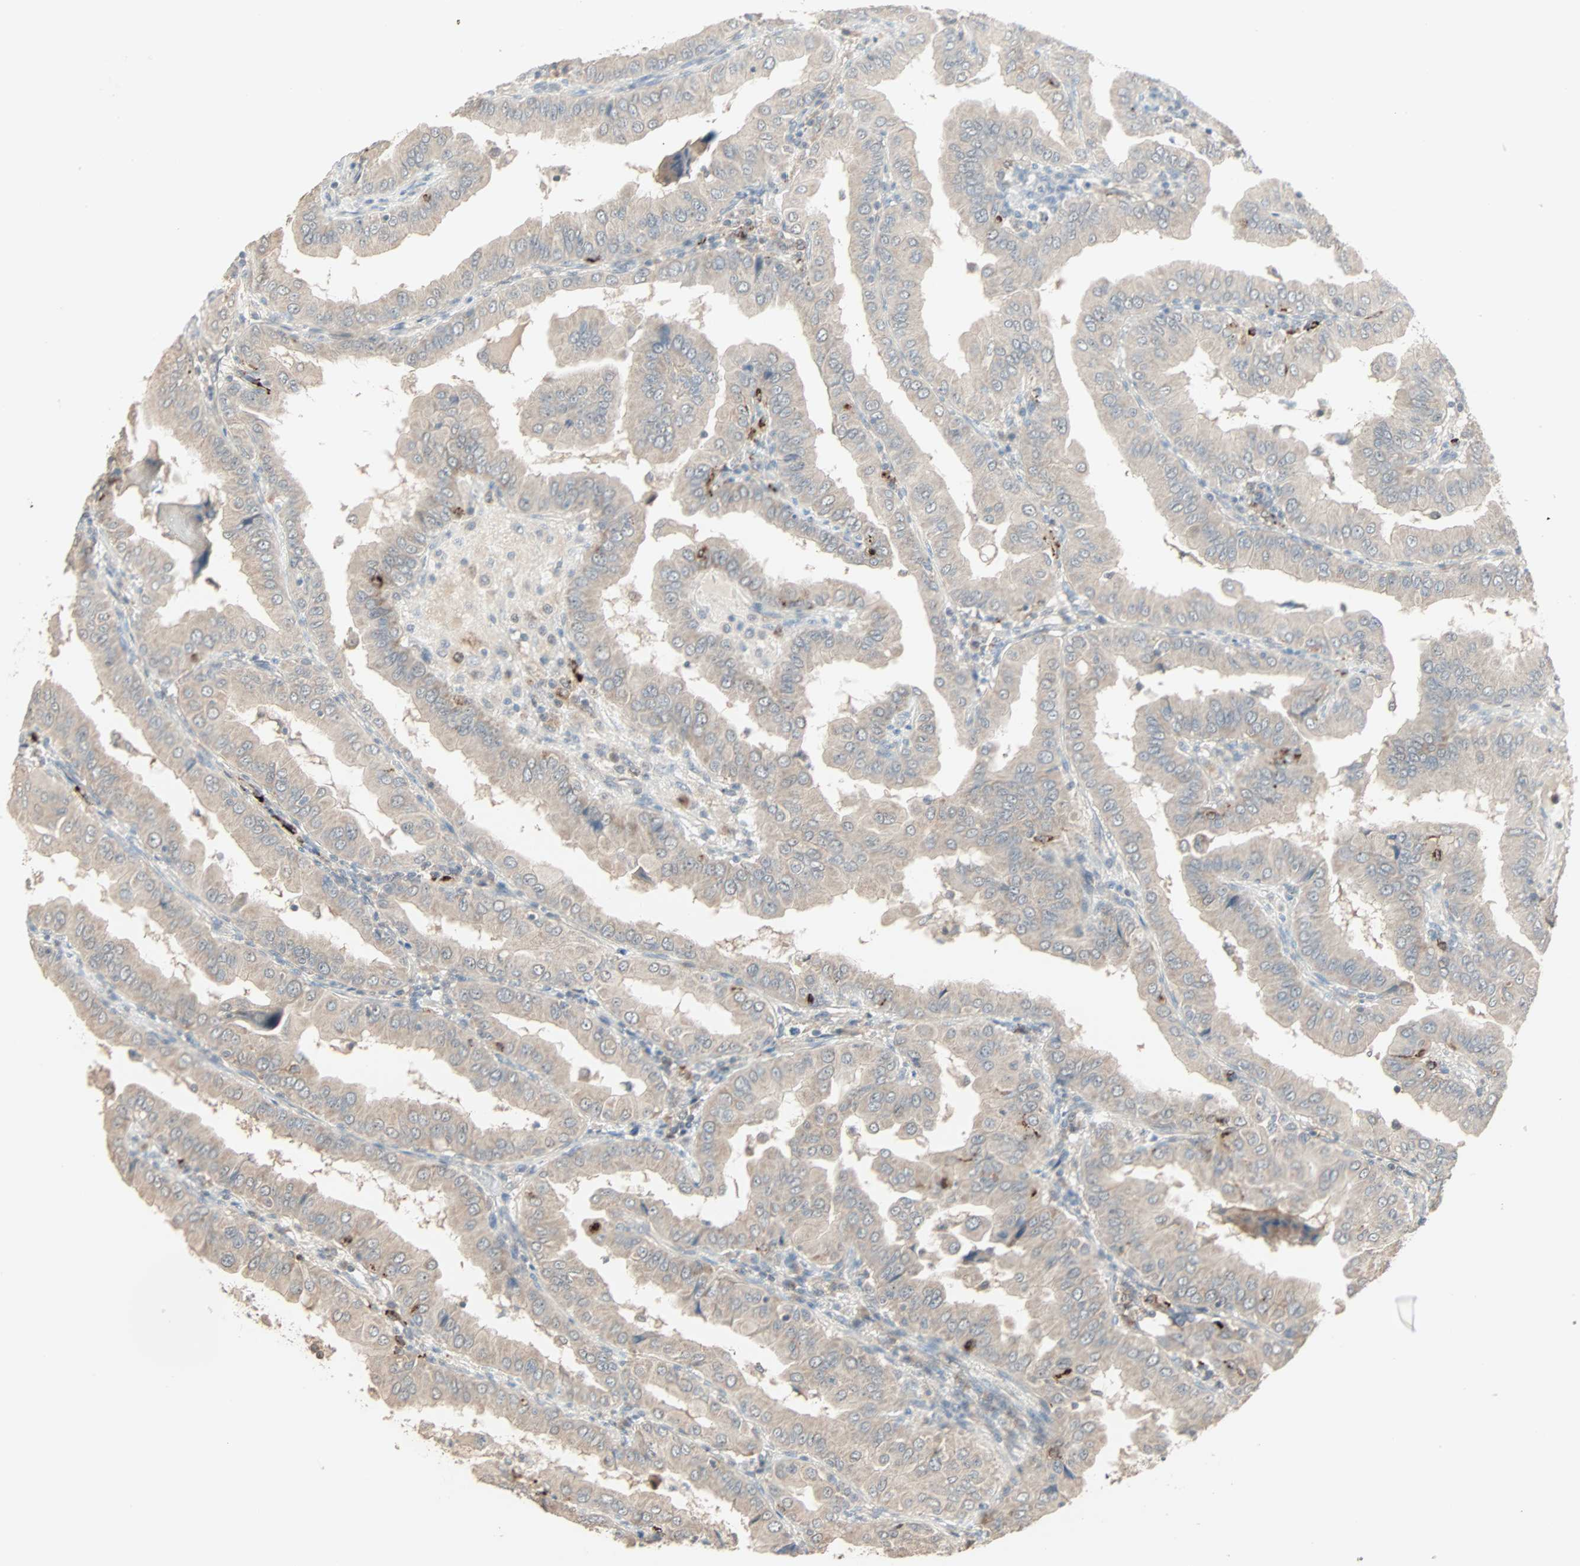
{"staining": {"intensity": "weak", "quantity": ">75%", "location": "cytoplasmic/membranous"}, "tissue": "thyroid cancer", "cell_type": "Tumor cells", "image_type": "cancer", "snomed": [{"axis": "morphology", "description": "Papillary adenocarcinoma, NOS"}, {"axis": "topography", "description": "Thyroid gland"}], "caption": "Immunohistochemical staining of human papillary adenocarcinoma (thyroid) reveals low levels of weak cytoplasmic/membranous protein staining in approximately >75% of tumor cells.", "gene": "KDM4A", "patient": {"sex": "male", "age": 33}}